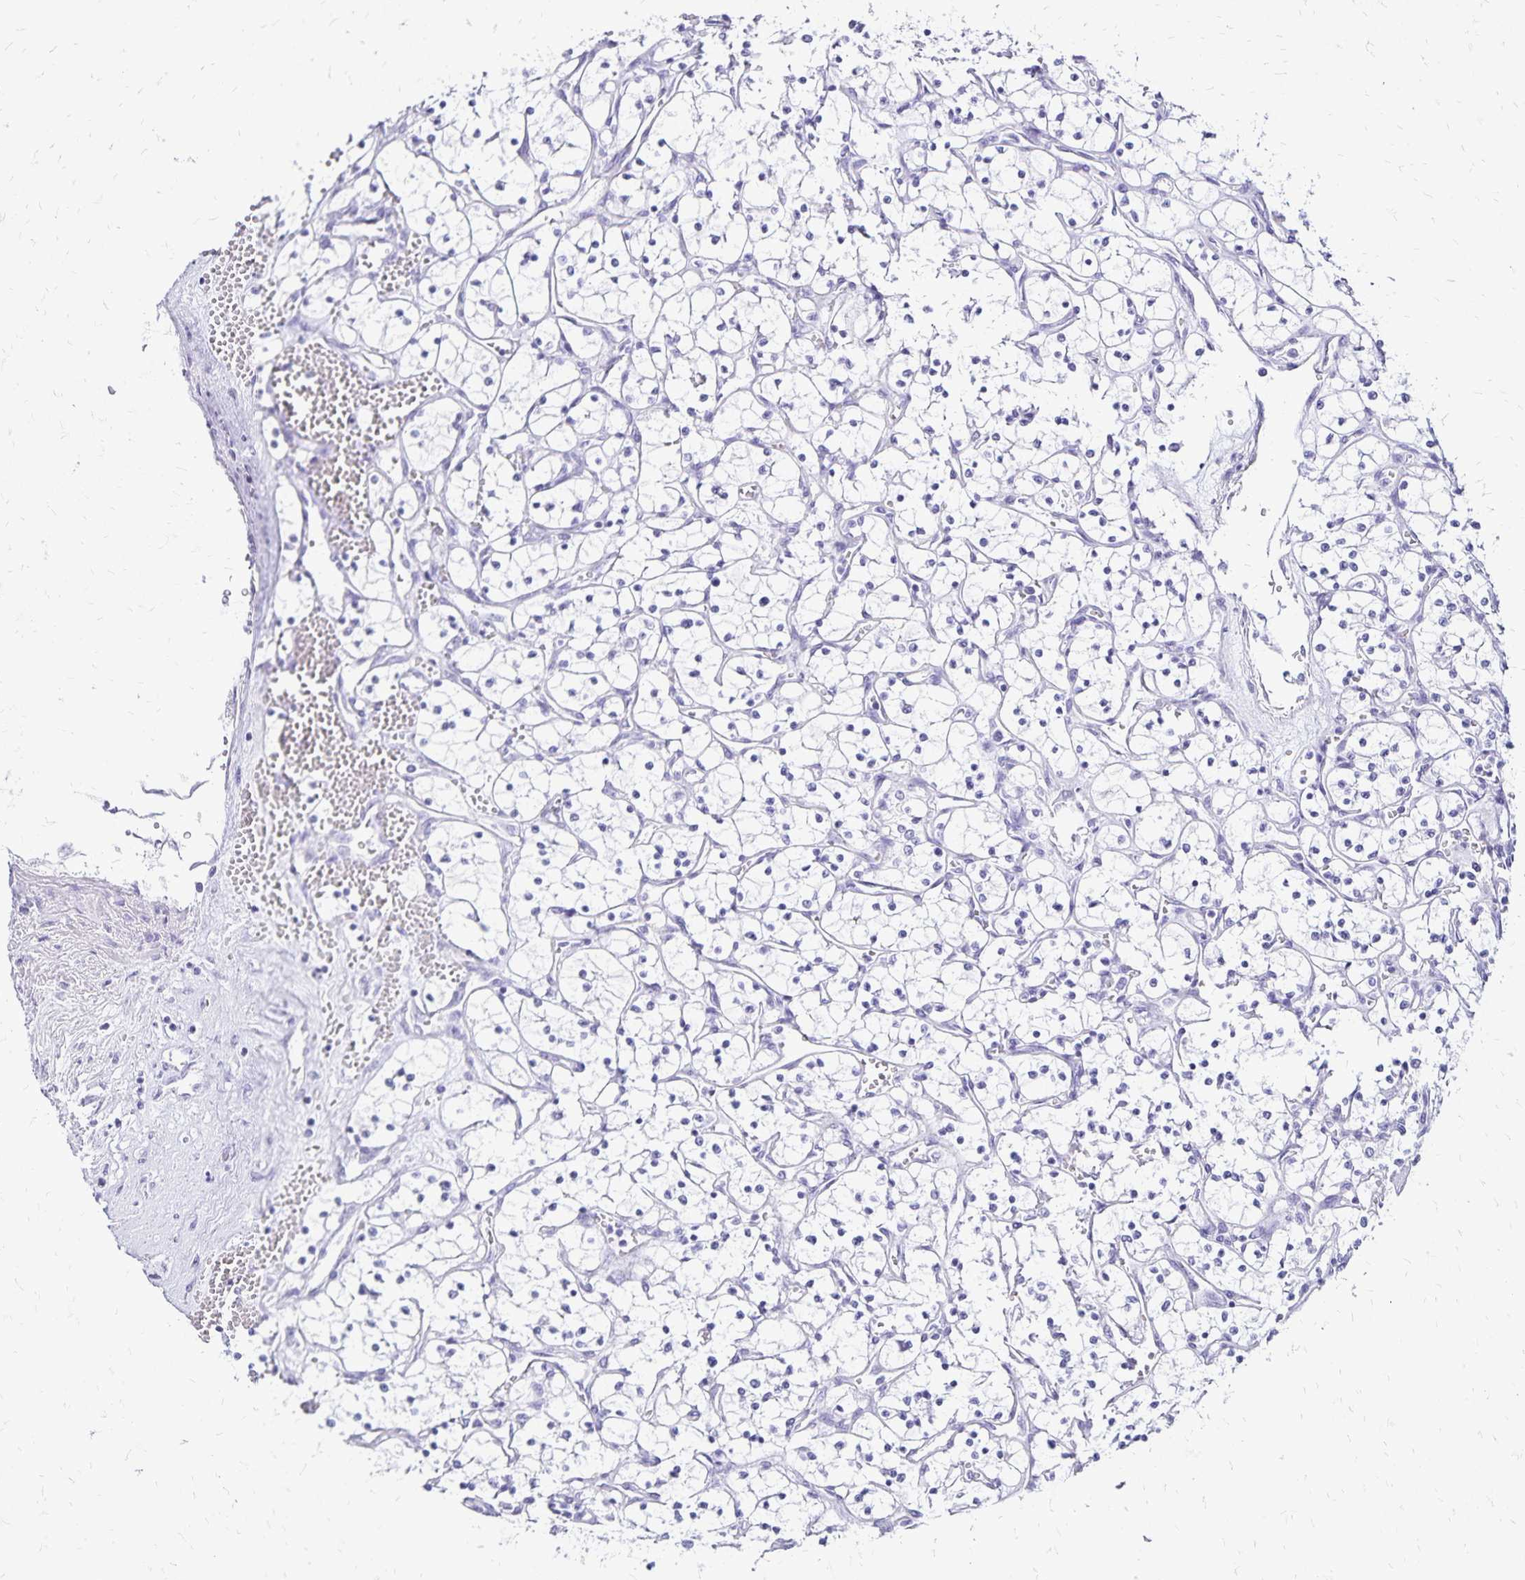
{"staining": {"intensity": "negative", "quantity": "none", "location": "none"}, "tissue": "renal cancer", "cell_type": "Tumor cells", "image_type": "cancer", "snomed": [{"axis": "morphology", "description": "Adenocarcinoma, NOS"}, {"axis": "topography", "description": "Kidney"}], "caption": "An image of human renal adenocarcinoma is negative for staining in tumor cells.", "gene": "LIN28B", "patient": {"sex": "female", "age": 69}}